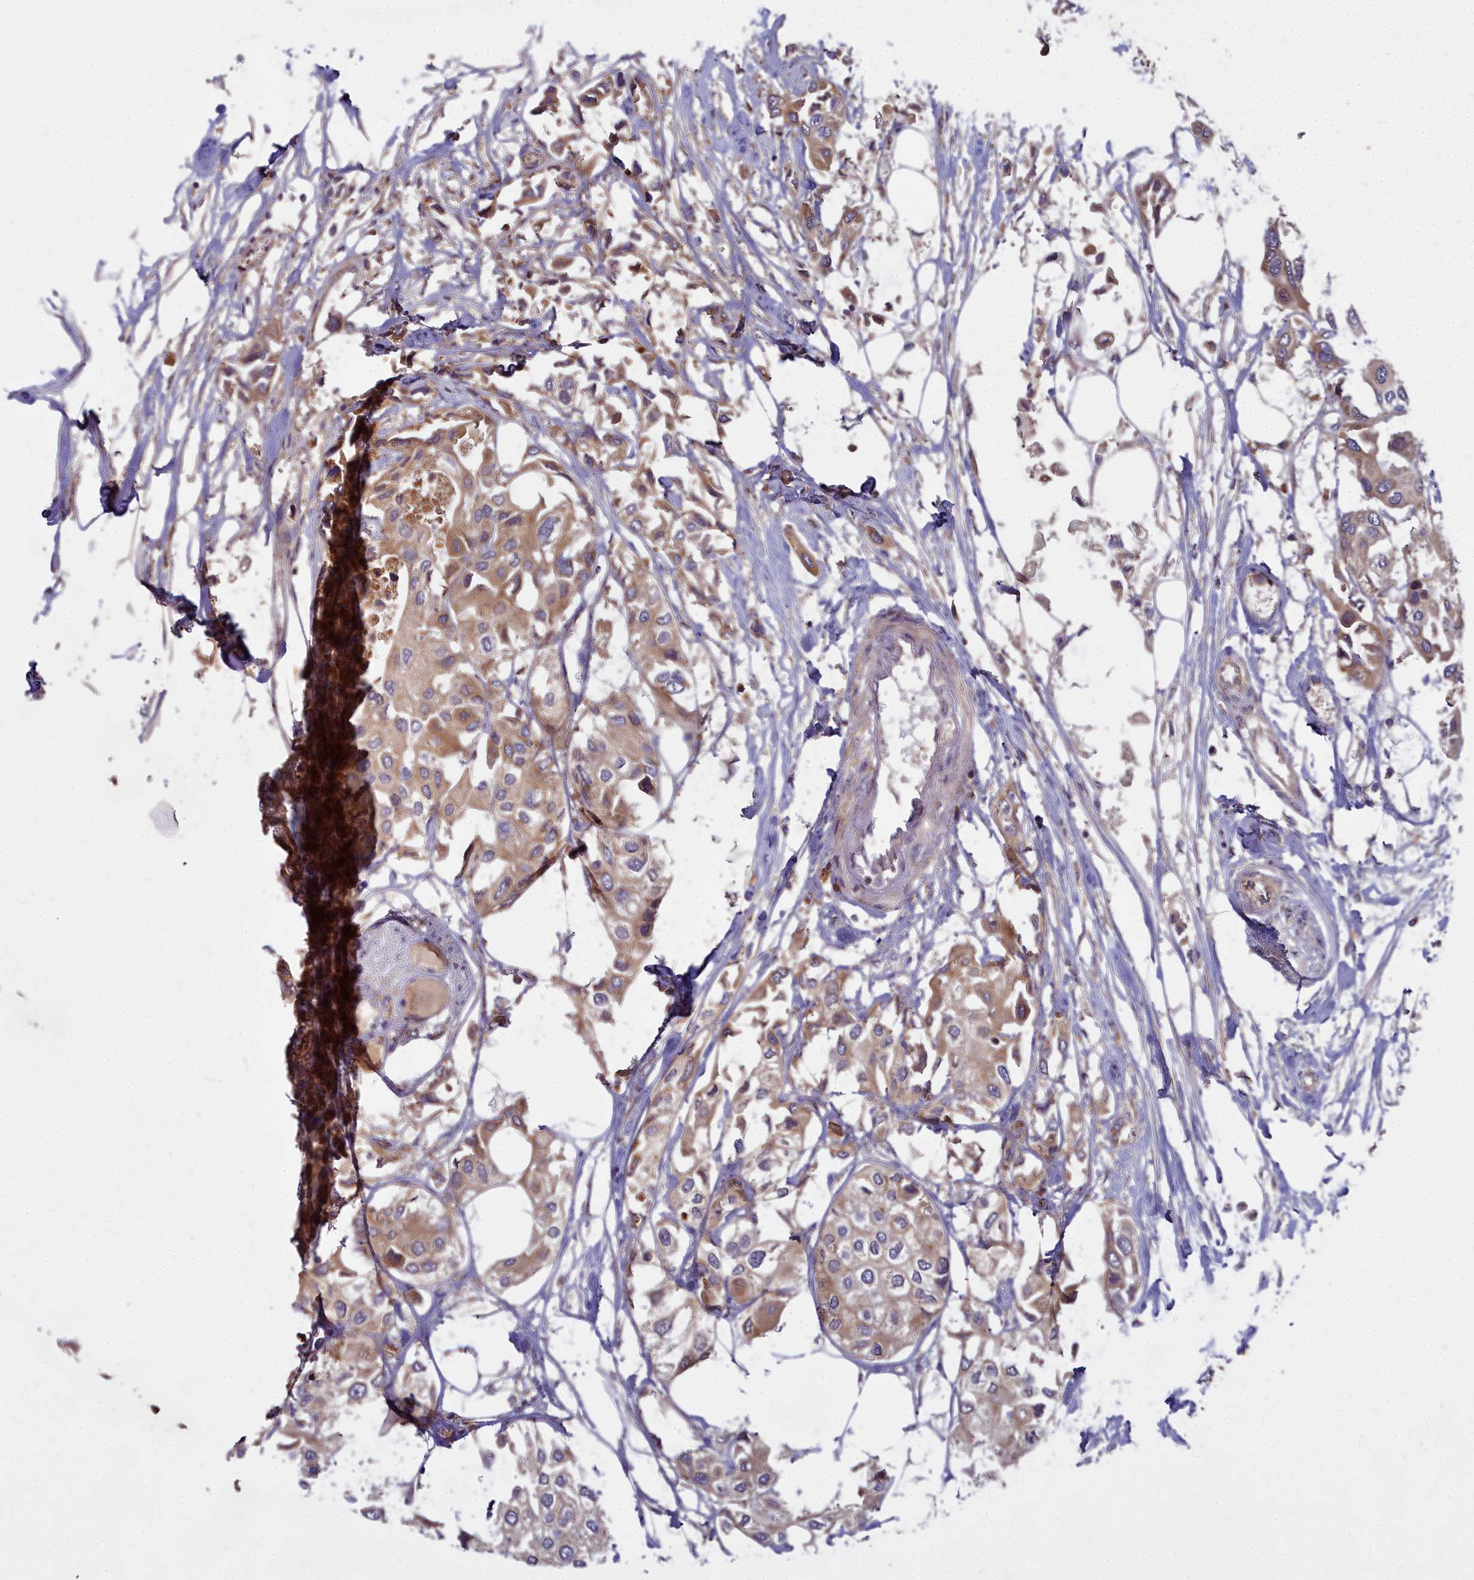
{"staining": {"intensity": "moderate", "quantity": ">75%", "location": "cytoplasmic/membranous"}, "tissue": "urothelial cancer", "cell_type": "Tumor cells", "image_type": "cancer", "snomed": [{"axis": "morphology", "description": "Urothelial carcinoma, High grade"}, {"axis": "topography", "description": "Urinary bladder"}], "caption": "DAB (3,3'-diaminobenzidine) immunohistochemical staining of high-grade urothelial carcinoma reveals moderate cytoplasmic/membranous protein positivity in approximately >75% of tumor cells.", "gene": "CCDC167", "patient": {"sex": "male", "age": 64}}